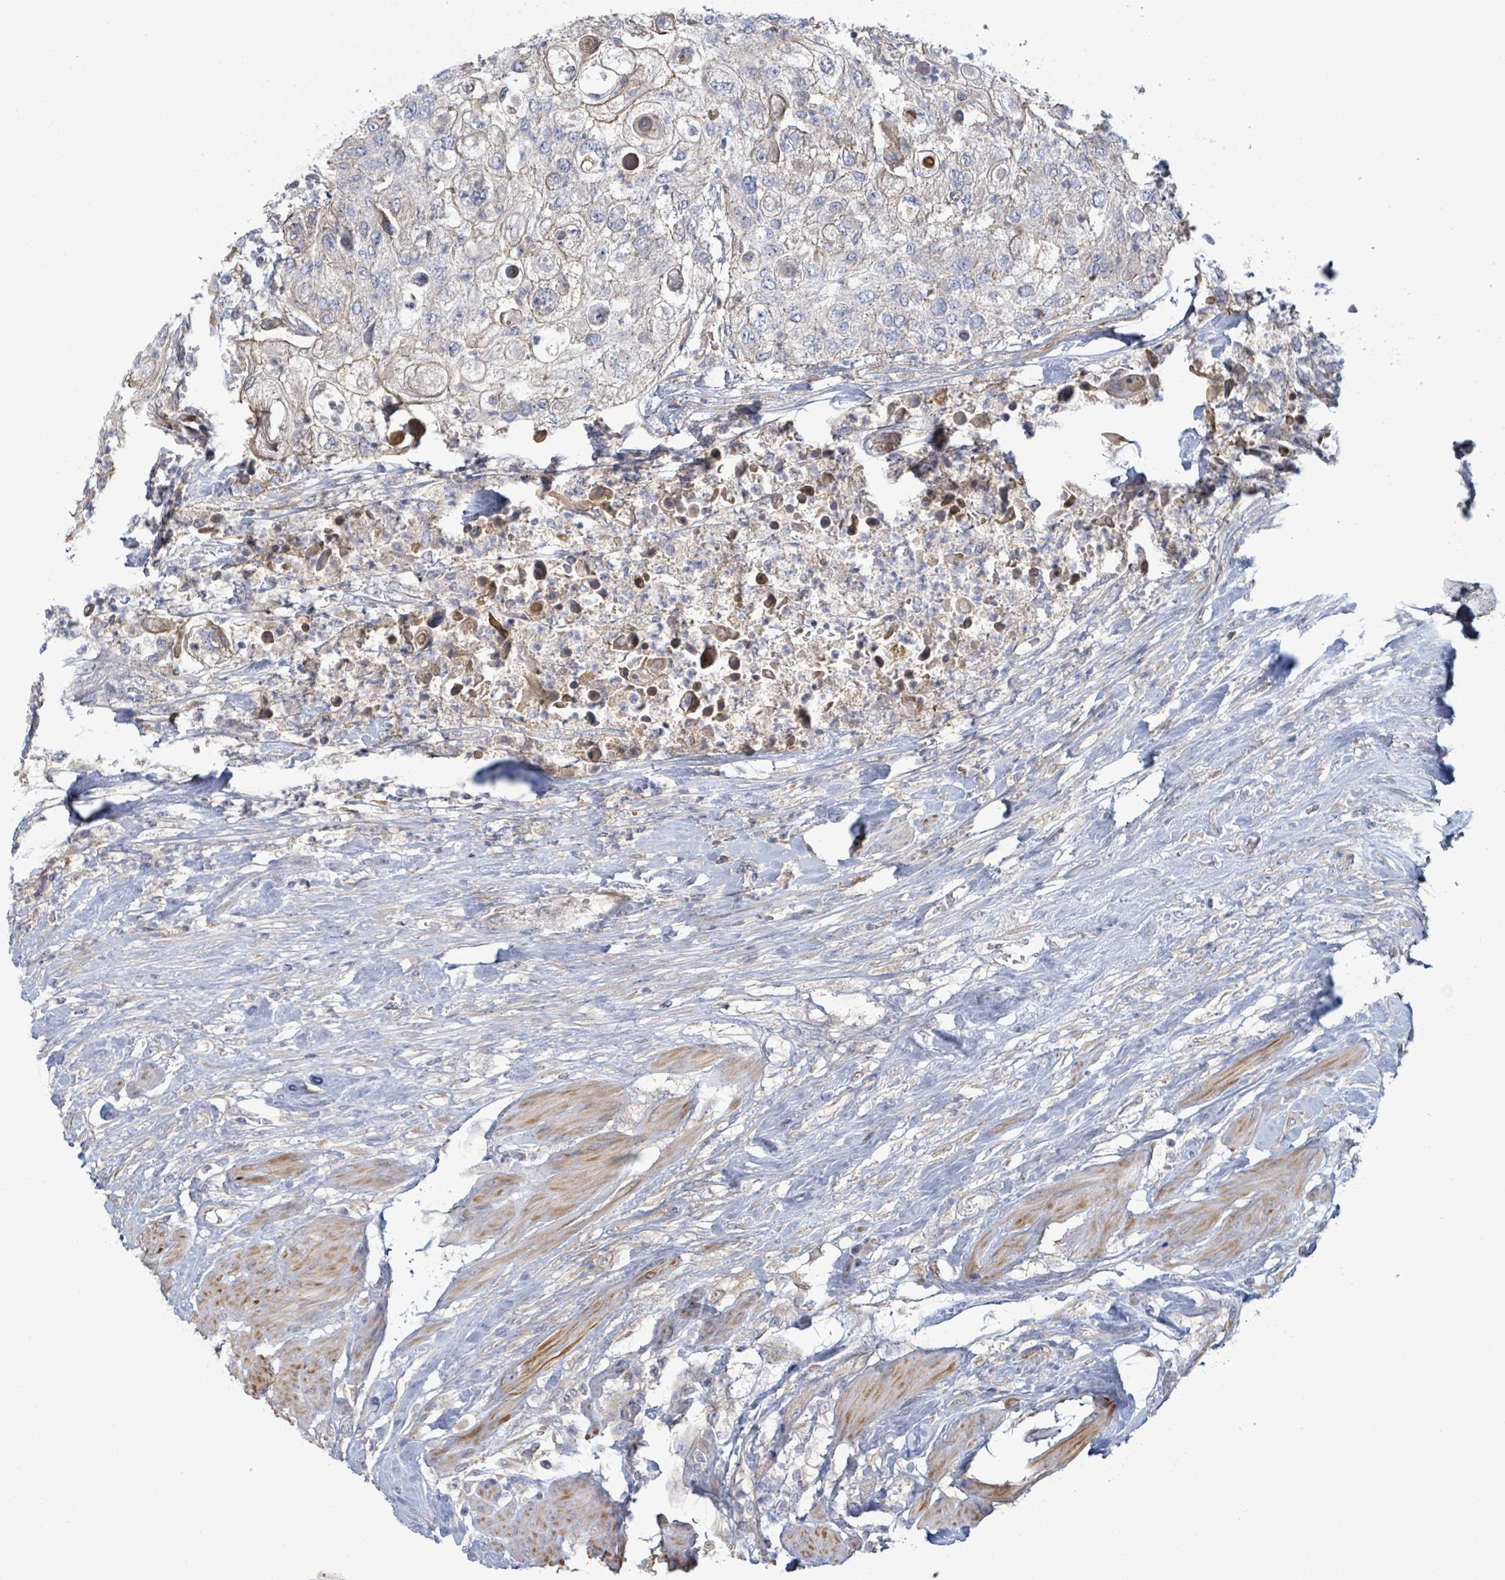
{"staining": {"intensity": "negative", "quantity": "none", "location": "none"}, "tissue": "urothelial cancer", "cell_type": "Tumor cells", "image_type": "cancer", "snomed": [{"axis": "morphology", "description": "Urothelial carcinoma, High grade"}, {"axis": "topography", "description": "Urinary bladder"}], "caption": "High-grade urothelial carcinoma stained for a protein using IHC demonstrates no expression tumor cells.", "gene": "COL13A1", "patient": {"sex": "female", "age": 79}}